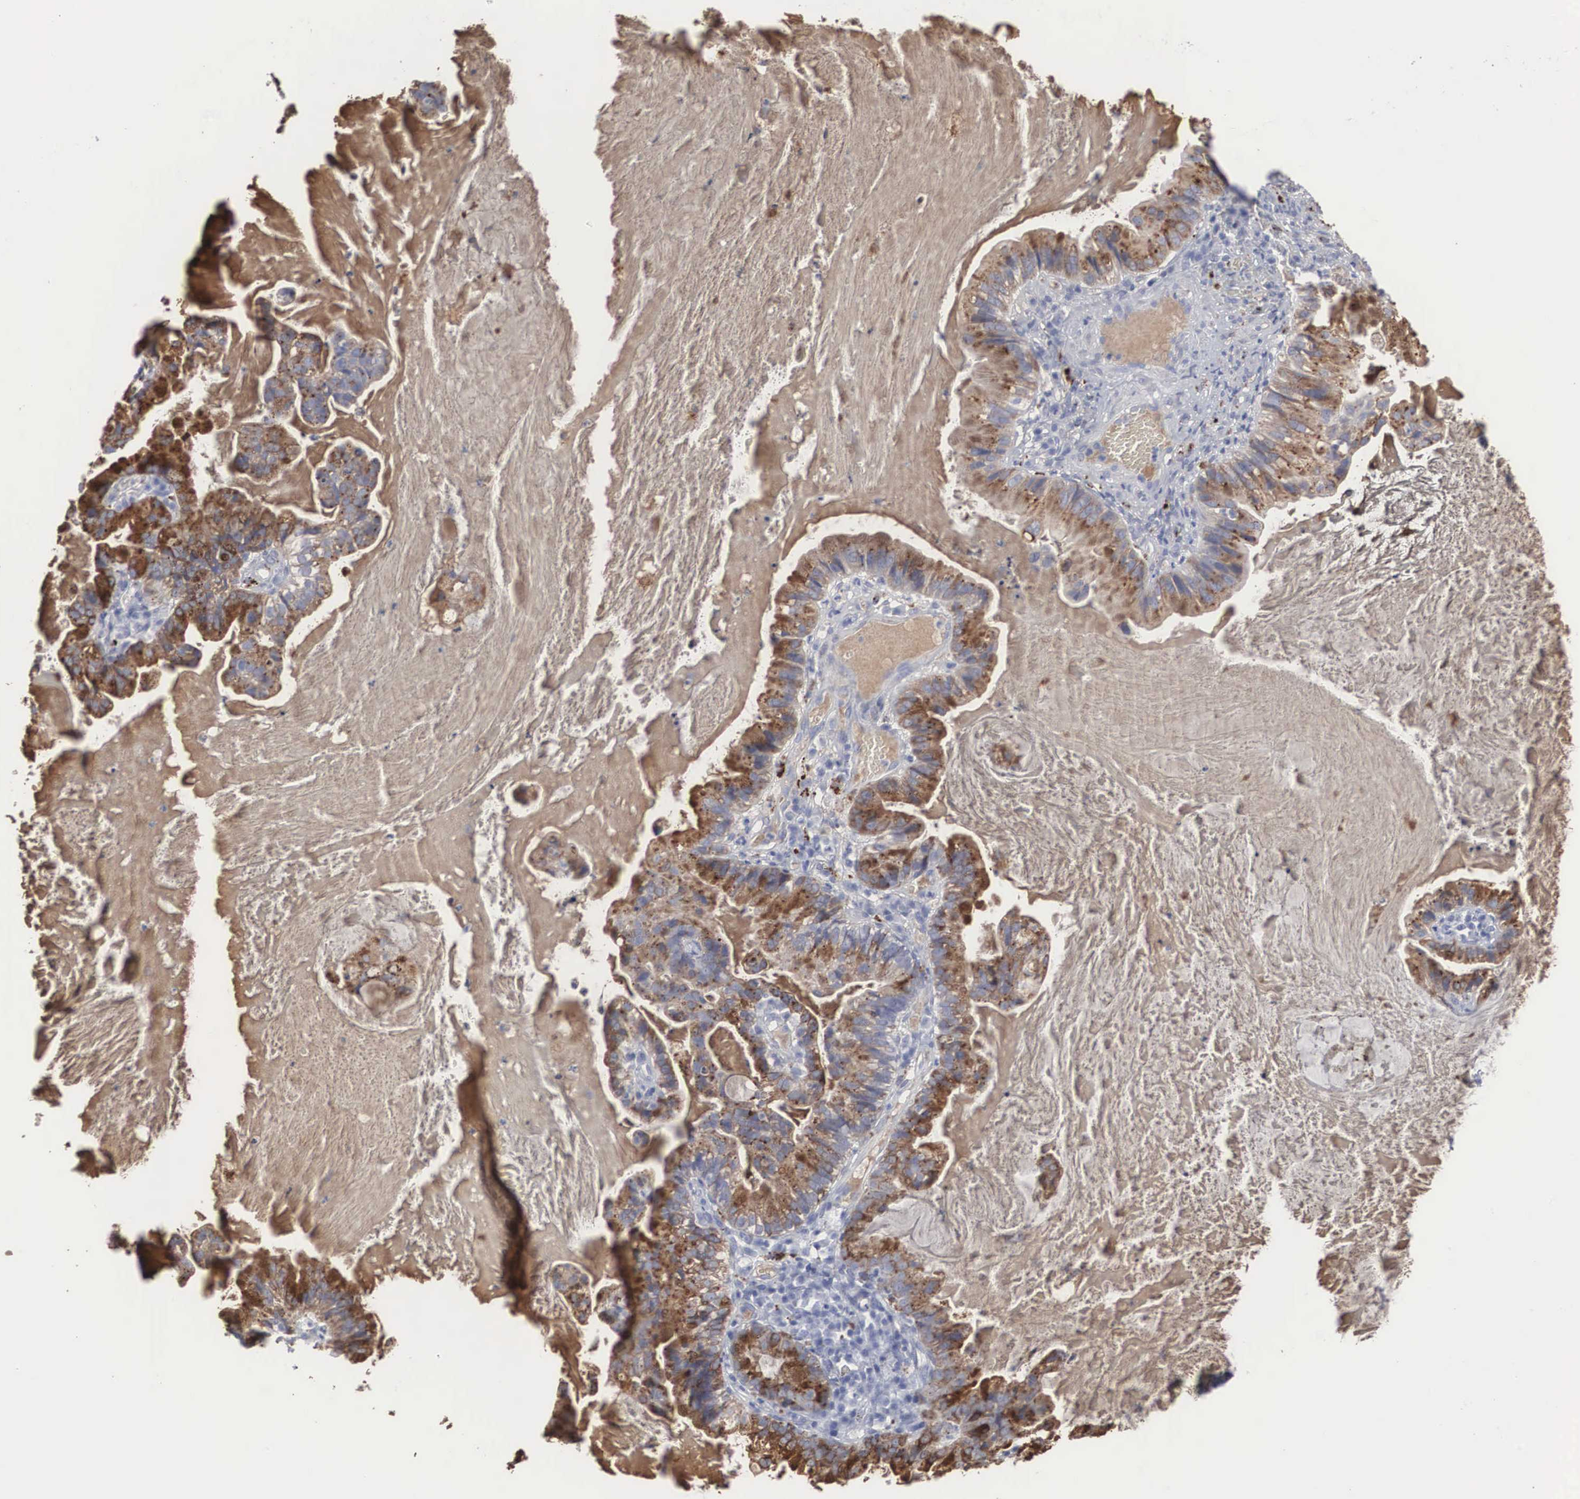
{"staining": {"intensity": "moderate", "quantity": ">75%", "location": "cytoplasmic/membranous"}, "tissue": "cervical cancer", "cell_type": "Tumor cells", "image_type": "cancer", "snomed": [{"axis": "morphology", "description": "Adenocarcinoma, NOS"}, {"axis": "topography", "description": "Cervix"}], "caption": "IHC image of cervical cancer stained for a protein (brown), which reveals medium levels of moderate cytoplasmic/membranous staining in about >75% of tumor cells.", "gene": "LGALS3BP", "patient": {"sex": "female", "age": 41}}